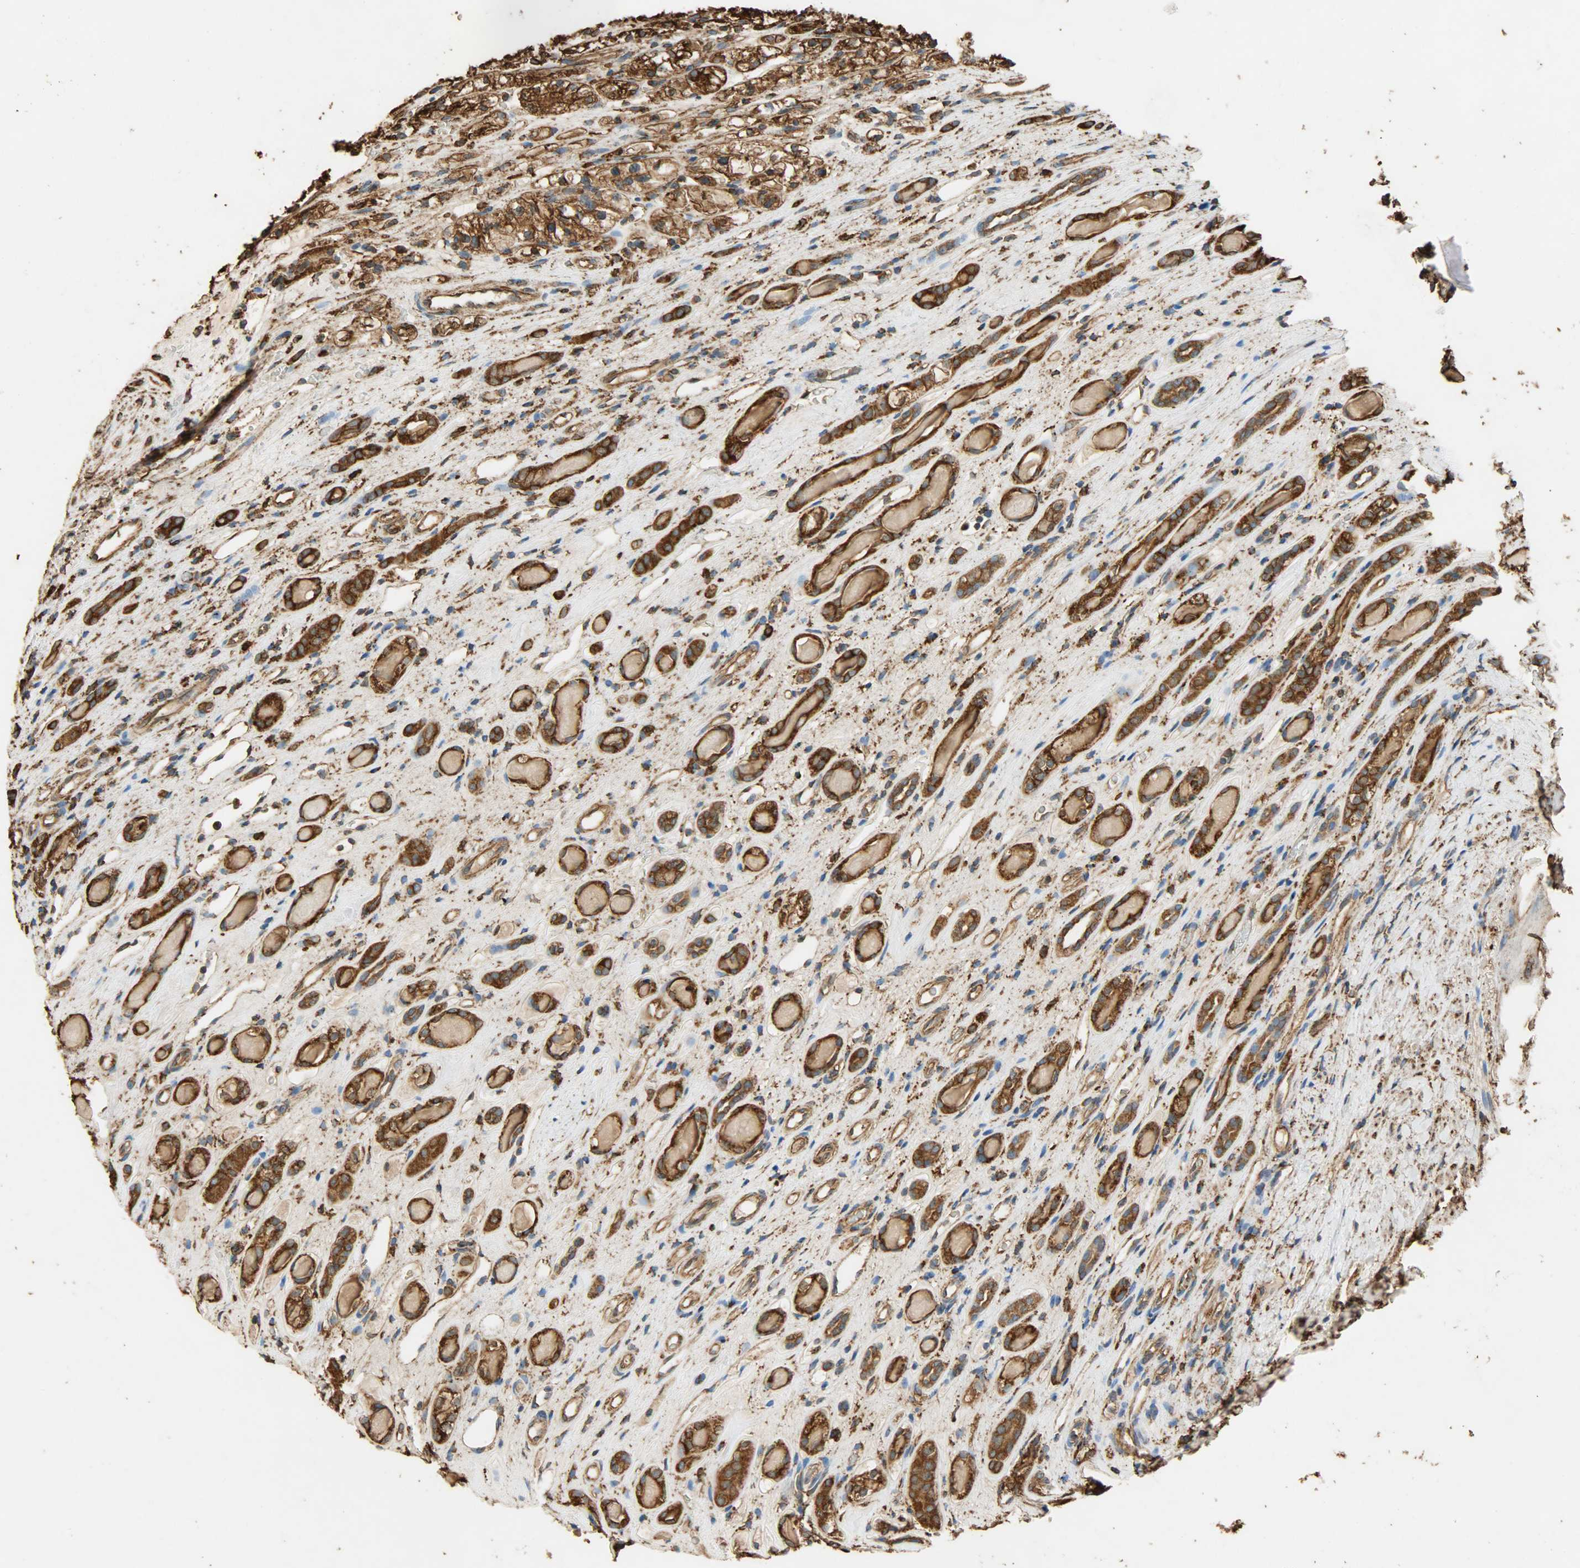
{"staining": {"intensity": "strong", "quantity": ">75%", "location": "cytoplasmic/membranous"}, "tissue": "renal cancer", "cell_type": "Tumor cells", "image_type": "cancer", "snomed": [{"axis": "morphology", "description": "Adenocarcinoma, NOS"}, {"axis": "topography", "description": "Kidney"}], "caption": "Strong cytoplasmic/membranous expression for a protein is present in approximately >75% of tumor cells of adenocarcinoma (renal) using immunohistochemistry (IHC).", "gene": "HSP90B1", "patient": {"sex": "female", "age": 60}}